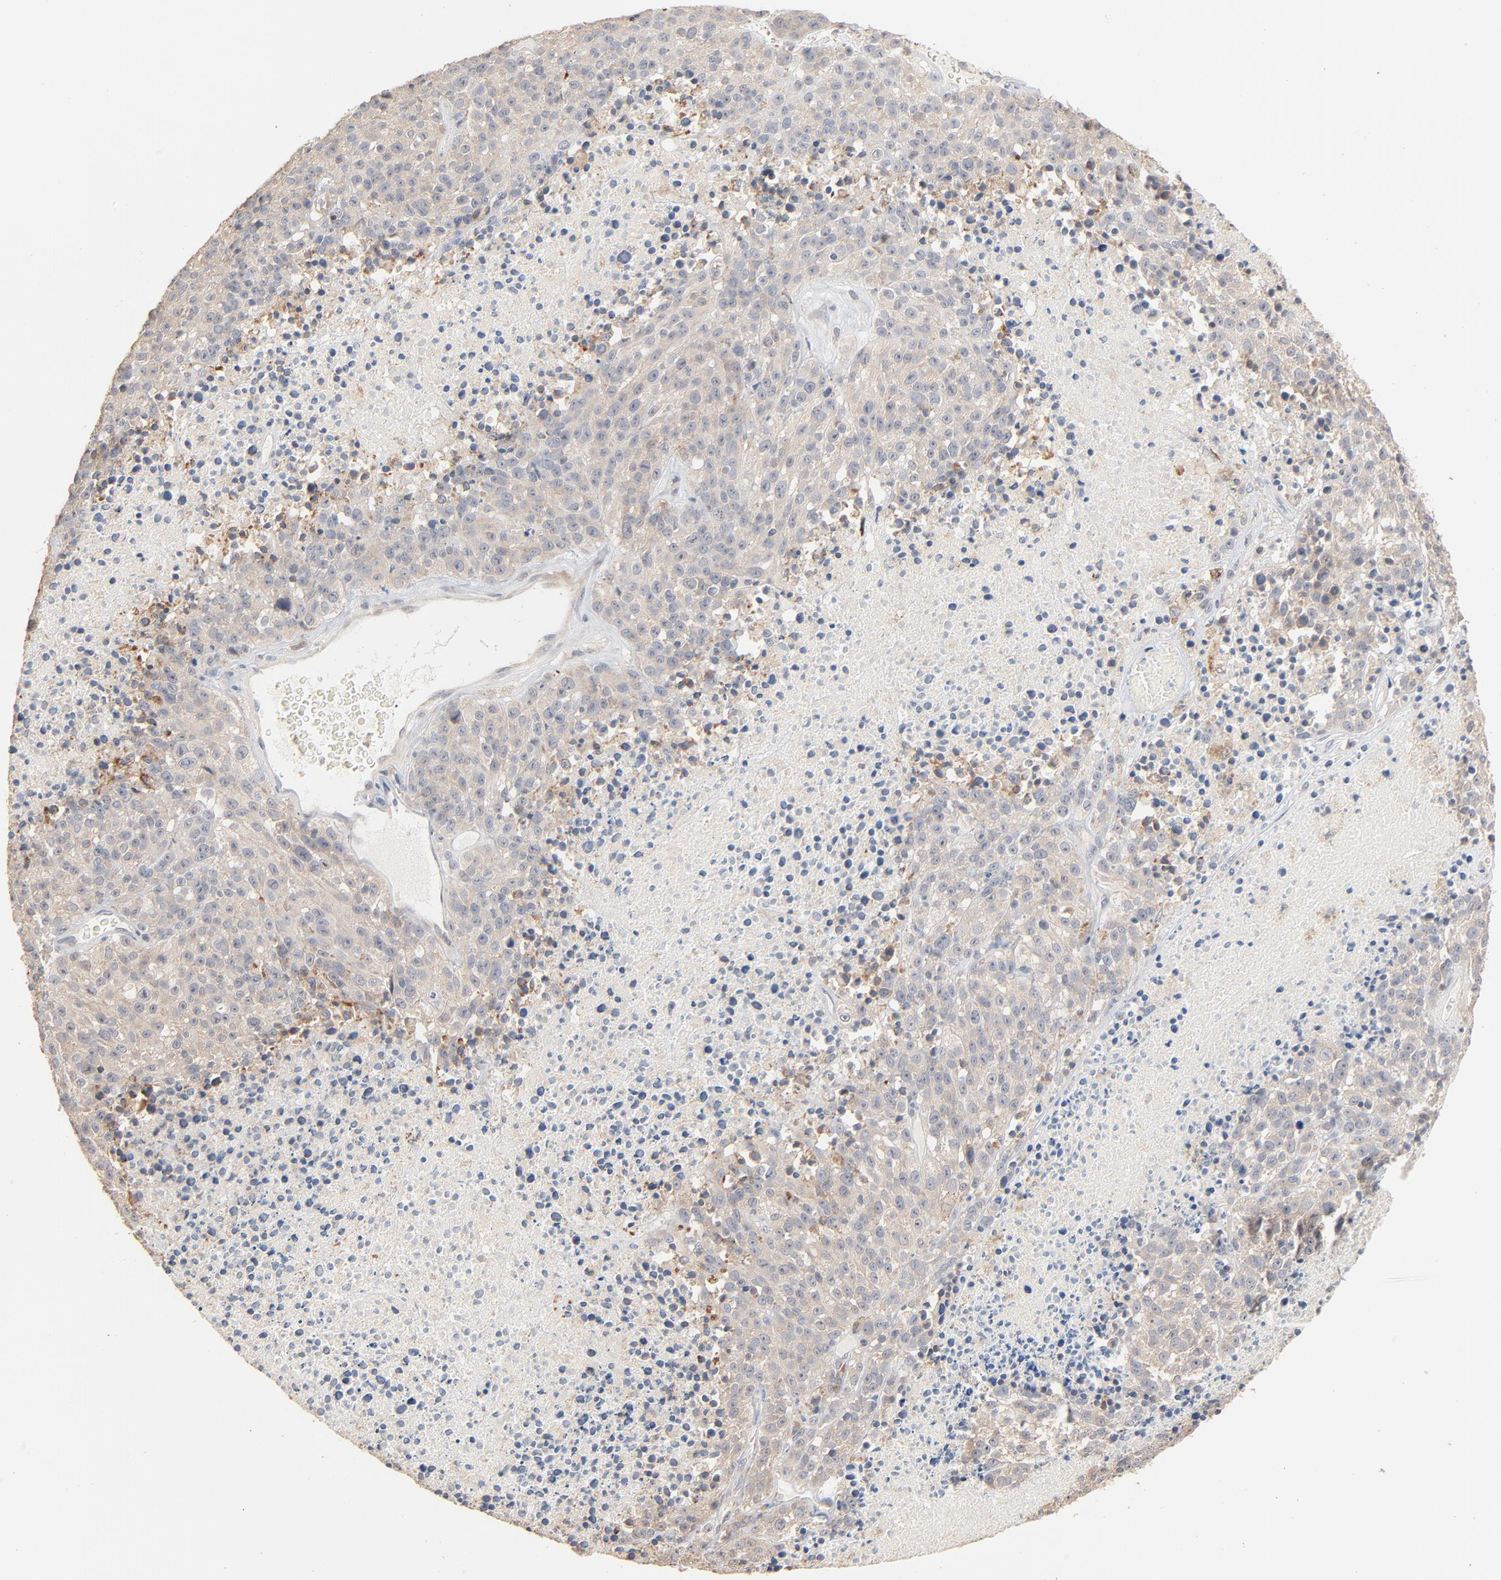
{"staining": {"intensity": "negative", "quantity": "none", "location": "none"}, "tissue": "melanoma", "cell_type": "Tumor cells", "image_type": "cancer", "snomed": [{"axis": "morphology", "description": "Malignant melanoma, Metastatic site"}, {"axis": "topography", "description": "Cerebral cortex"}], "caption": "Immunohistochemistry (IHC) photomicrograph of melanoma stained for a protein (brown), which reveals no staining in tumor cells.", "gene": "ZDHHC8", "patient": {"sex": "female", "age": 52}}